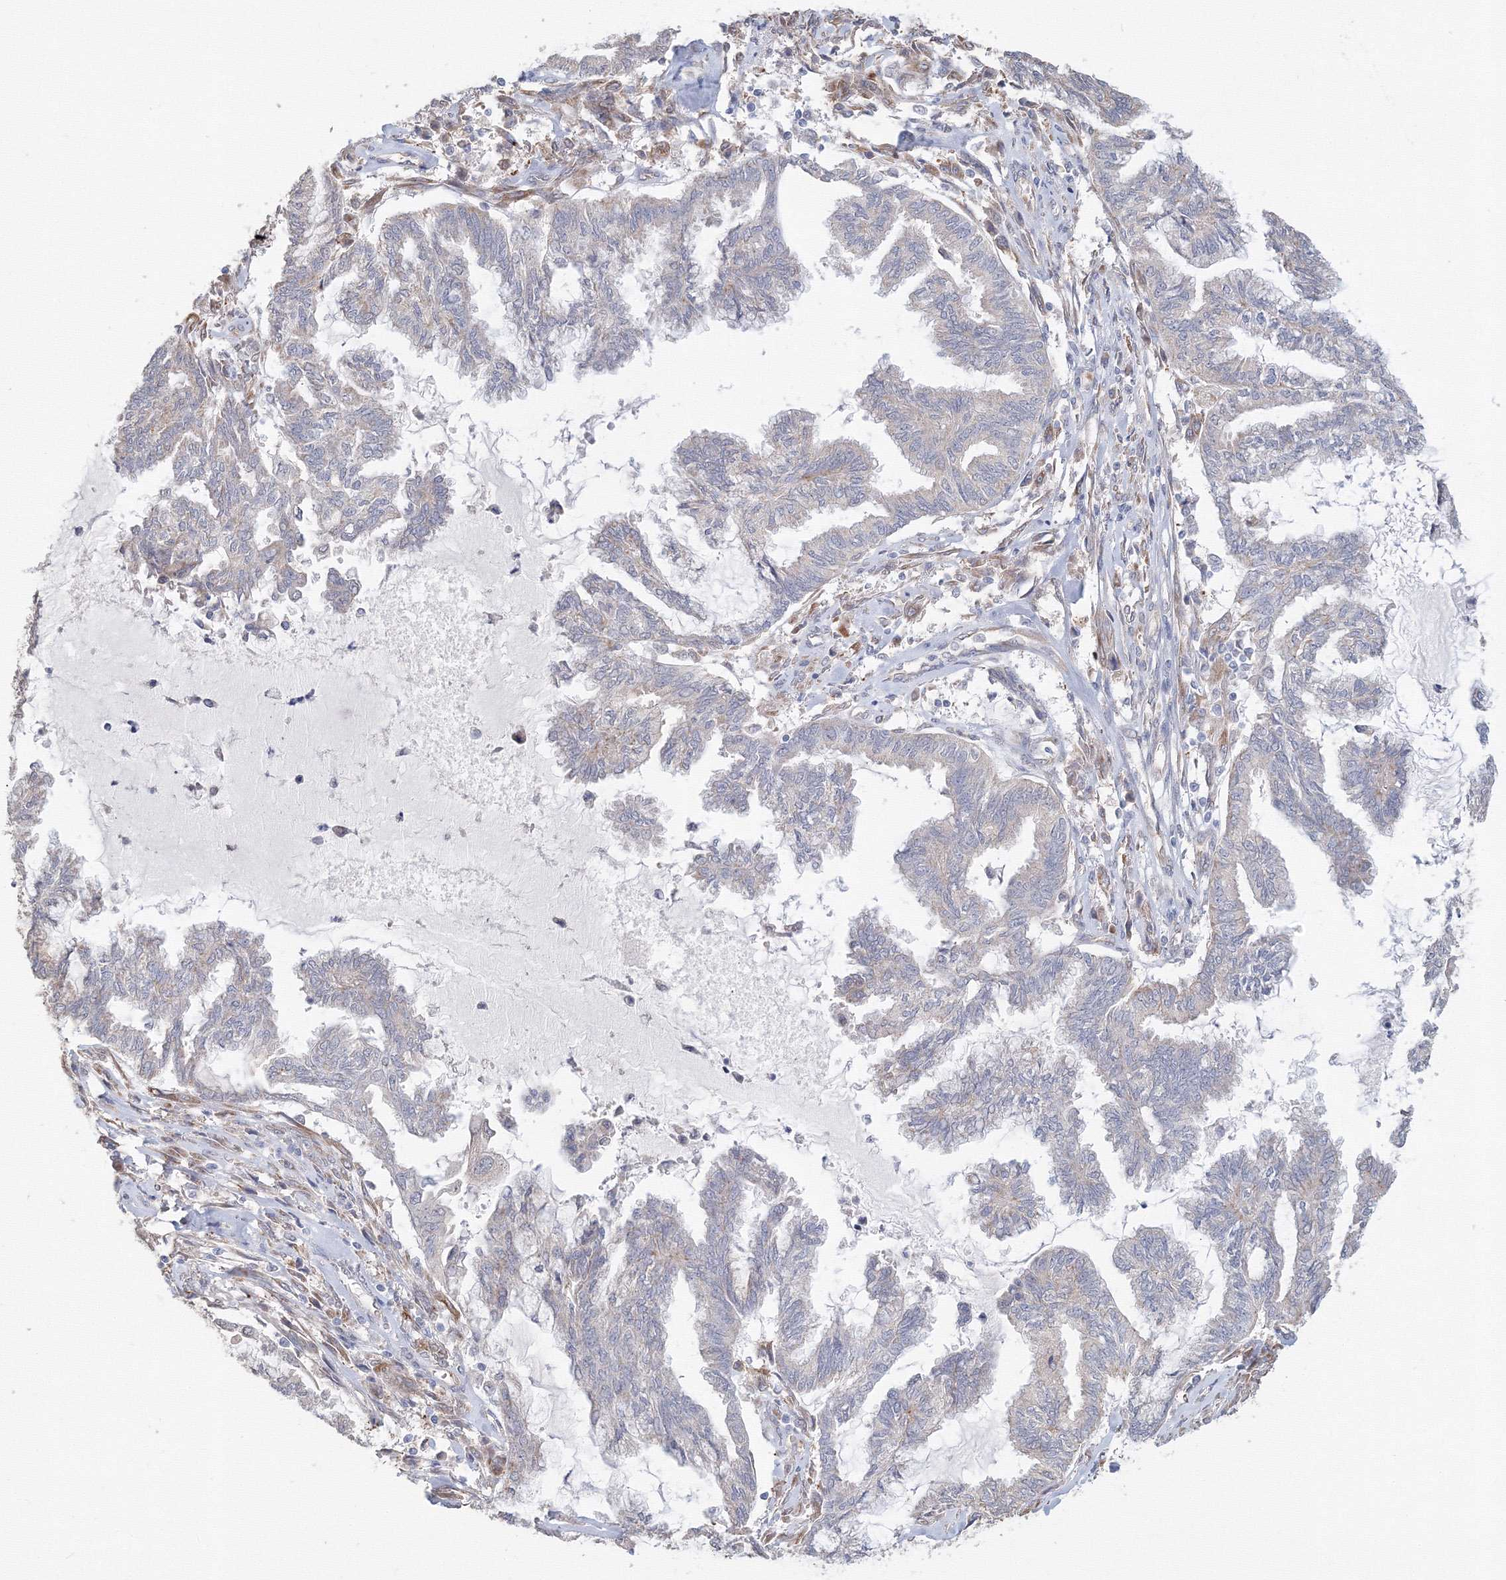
{"staining": {"intensity": "negative", "quantity": "none", "location": "none"}, "tissue": "endometrial cancer", "cell_type": "Tumor cells", "image_type": "cancer", "snomed": [{"axis": "morphology", "description": "Adenocarcinoma, NOS"}, {"axis": "topography", "description": "Endometrium"}], "caption": "IHC image of neoplastic tissue: human endometrial cancer (adenocarcinoma) stained with DAB reveals no significant protein expression in tumor cells. (DAB (3,3'-diaminobenzidine) immunohistochemistry (IHC) with hematoxylin counter stain).", "gene": "DHRS12", "patient": {"sex": "female", "age": 86}}